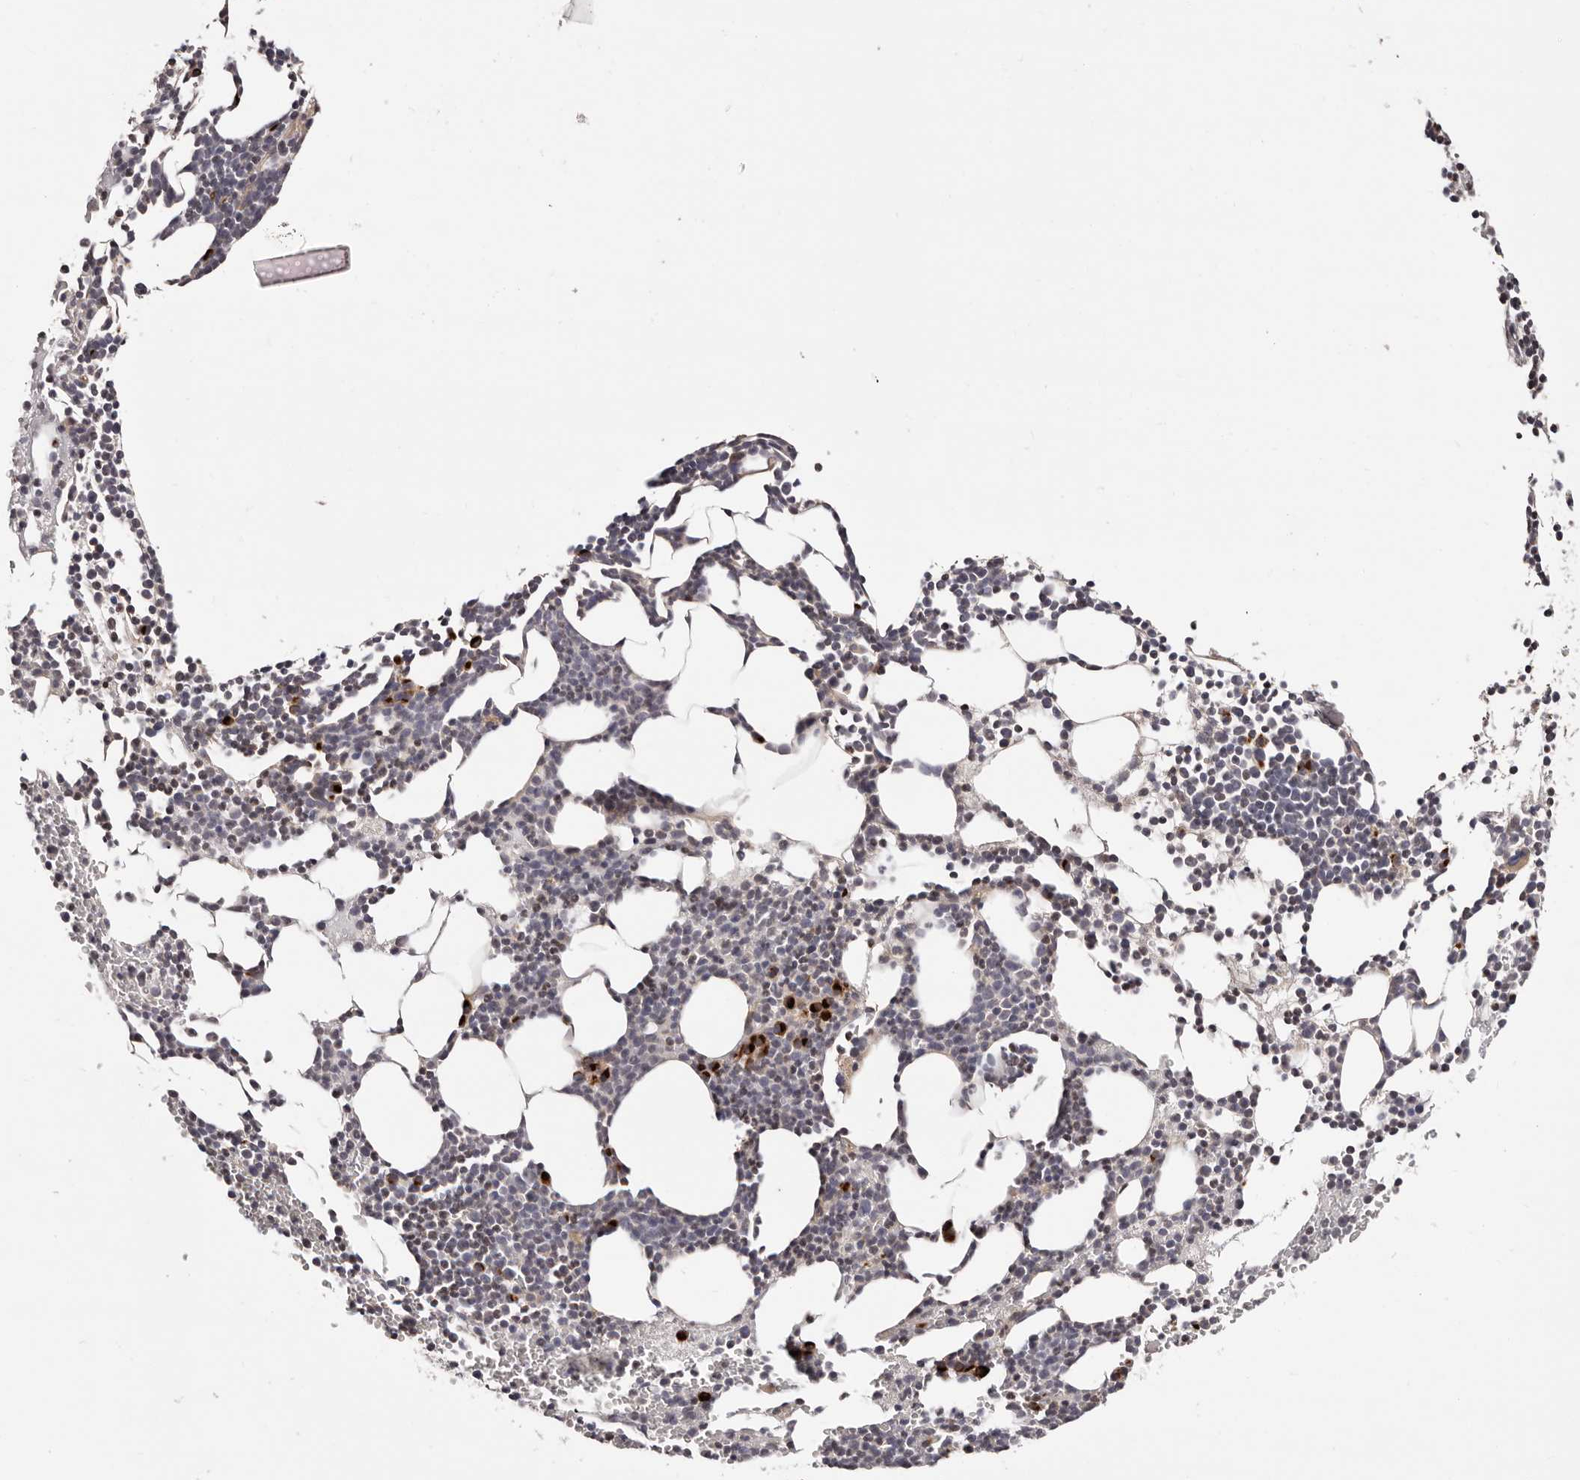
{"staining": {"intensity": "strong", "quantity": "<25%", "location": "cytoplasmic/membranous,nuclear"}, "tissue": "bone marrow", "cell_type": "Hematopoietic cells", "image_type": "normal", "snomed": [{"axis": "morphology", "description": "Normal tissue, NOS"}, {"axis": "topography", "description": "Bone marrow"}], "caption": "DAB immunohistochemical staining of unremarkable bone marrow reveals strong cytoplasmic/membranous,nuclear protein staining in about <25% of hematopoietic cells.", "gene": "DACT2", "patient": {"sex": "female", "age": 67}}